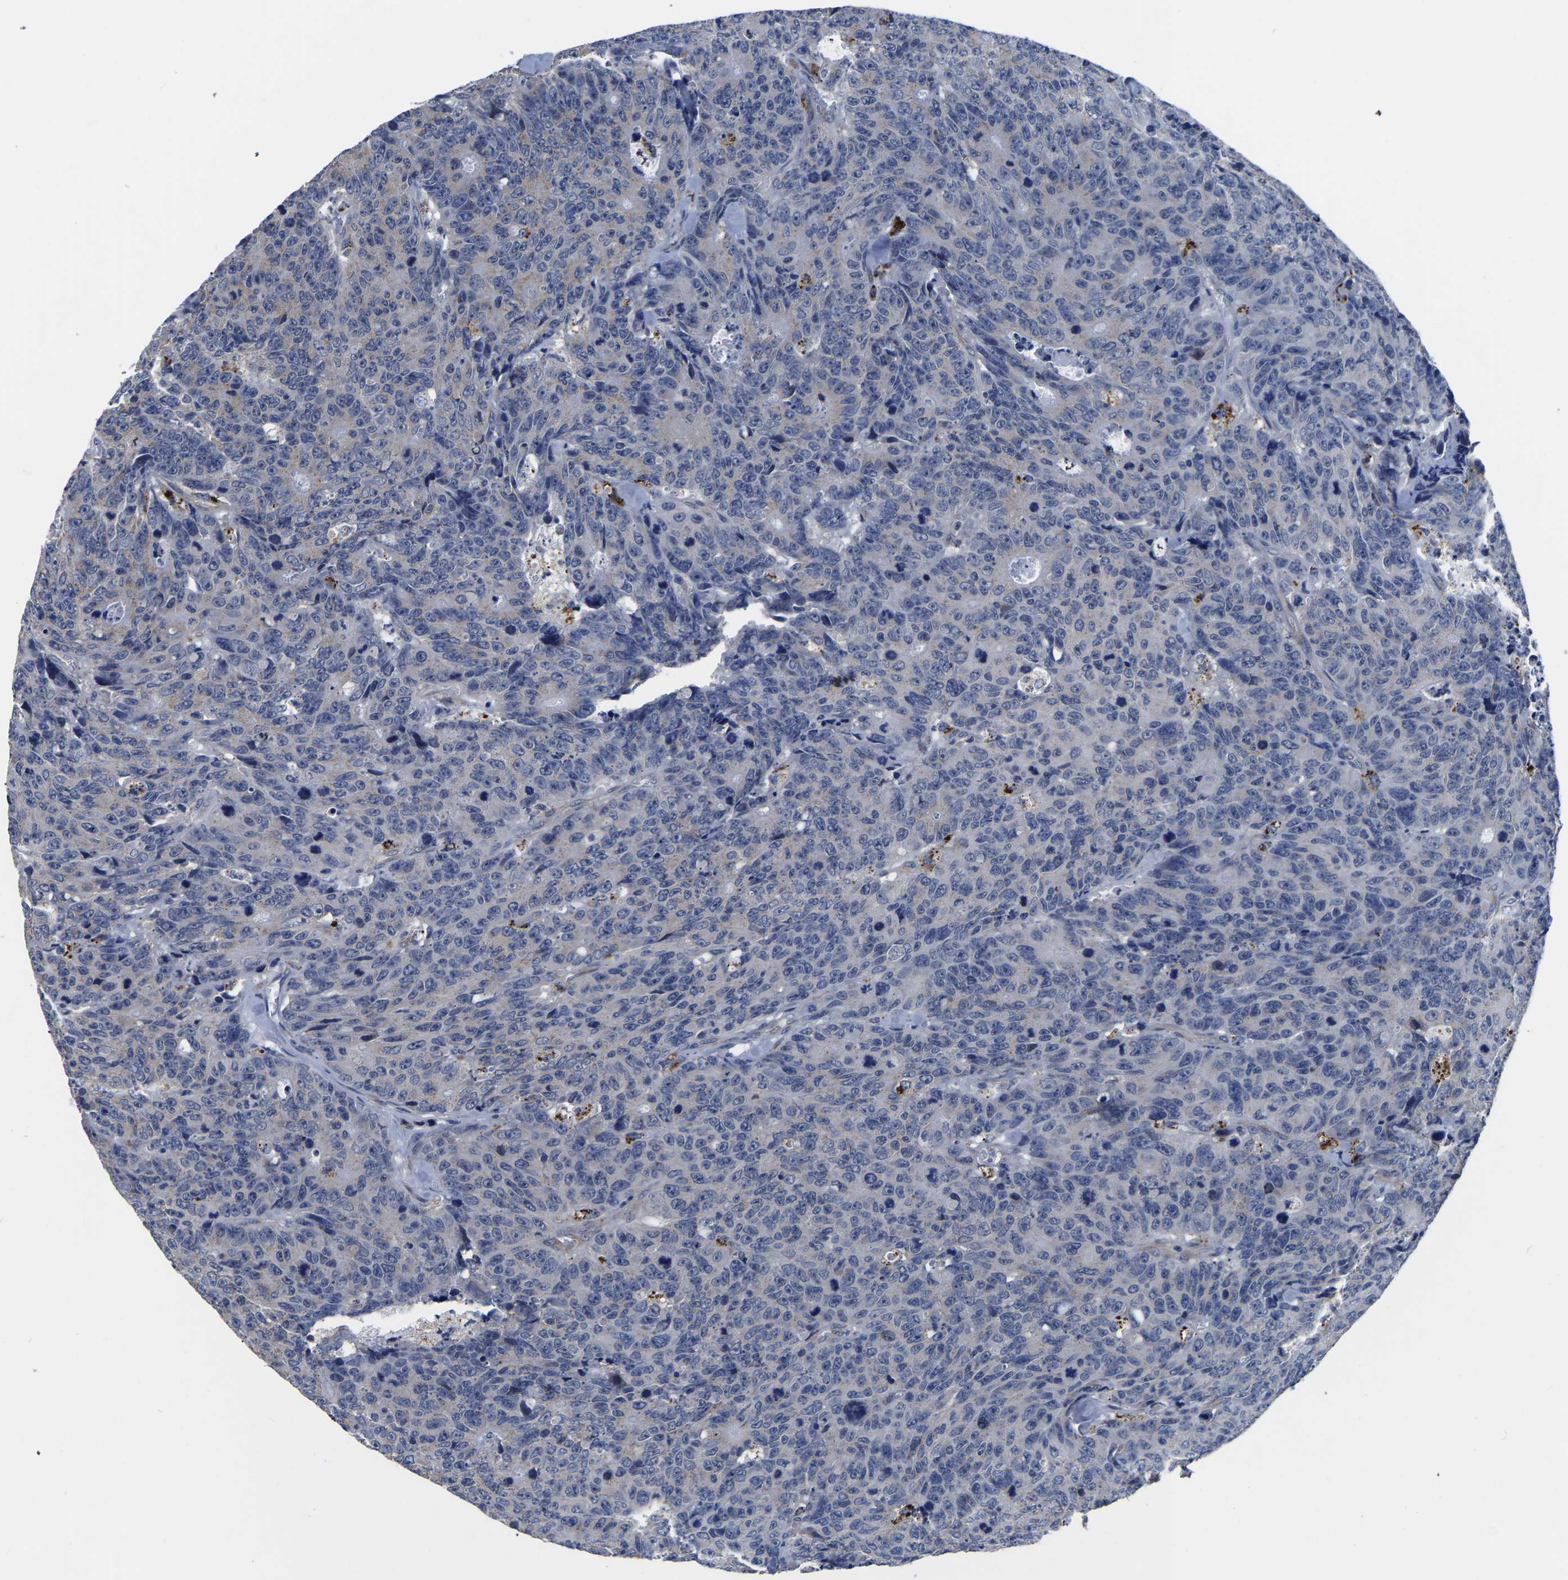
{"staining": {"intensity": "negative", "quantity": "none", "location": "none"}, "tissue": "colorectal cancer", "cell_type": "Tumor cells", "image_type": "cancer", "snomed": [{"axis": "morphology", "description": "Adenocarcinoma, NOS"}, {"axis": "topography", "description": "Colon"}], "caption": "The histopathology image exhibits no significant staining in tumor cells of colorectal adenocarcinoma.", "gene": "PDLIM7", "patient": {"sex": "female", "age": 86}}